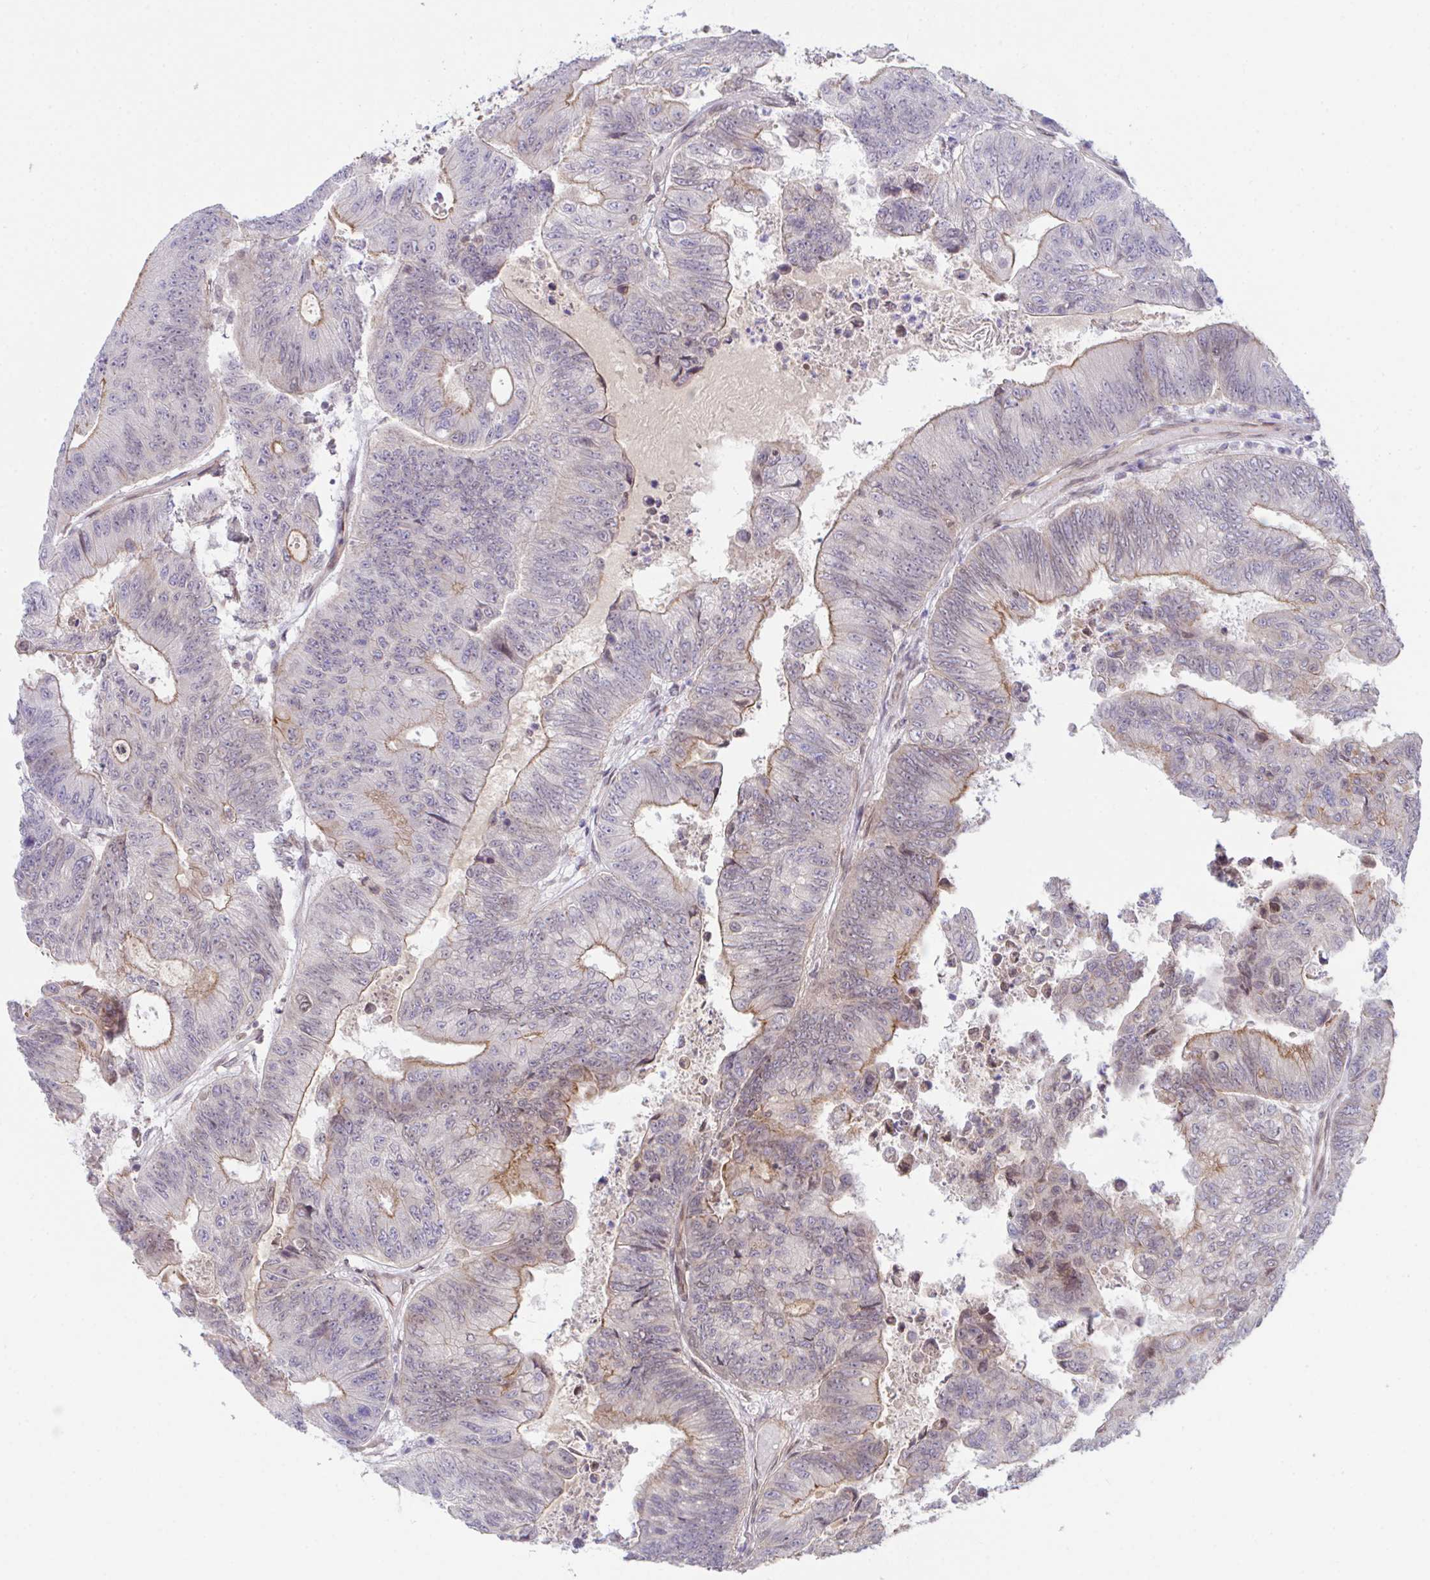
{"staining": {"intensity": "moderate", "quantity": "25%-75%", "location": "cytoplasmic/membranous"}, "tissue": "colorectal cancer", "cell_type": "Tumor cells", "image_type": "cancer", "snomed": [{"axis": "morphology", "description": "Adenocarcinoma, NOS"}, {"axis": "topography", "description": "Colon"}], "caption": "Colorectal cancer (adenocarcinoma) stained for a protein exhibits moderate cytoplasmic/membranous positivity in tumor cells.", "gene": "ZBED3", "patient": {"sex": "female", "age": 48}}